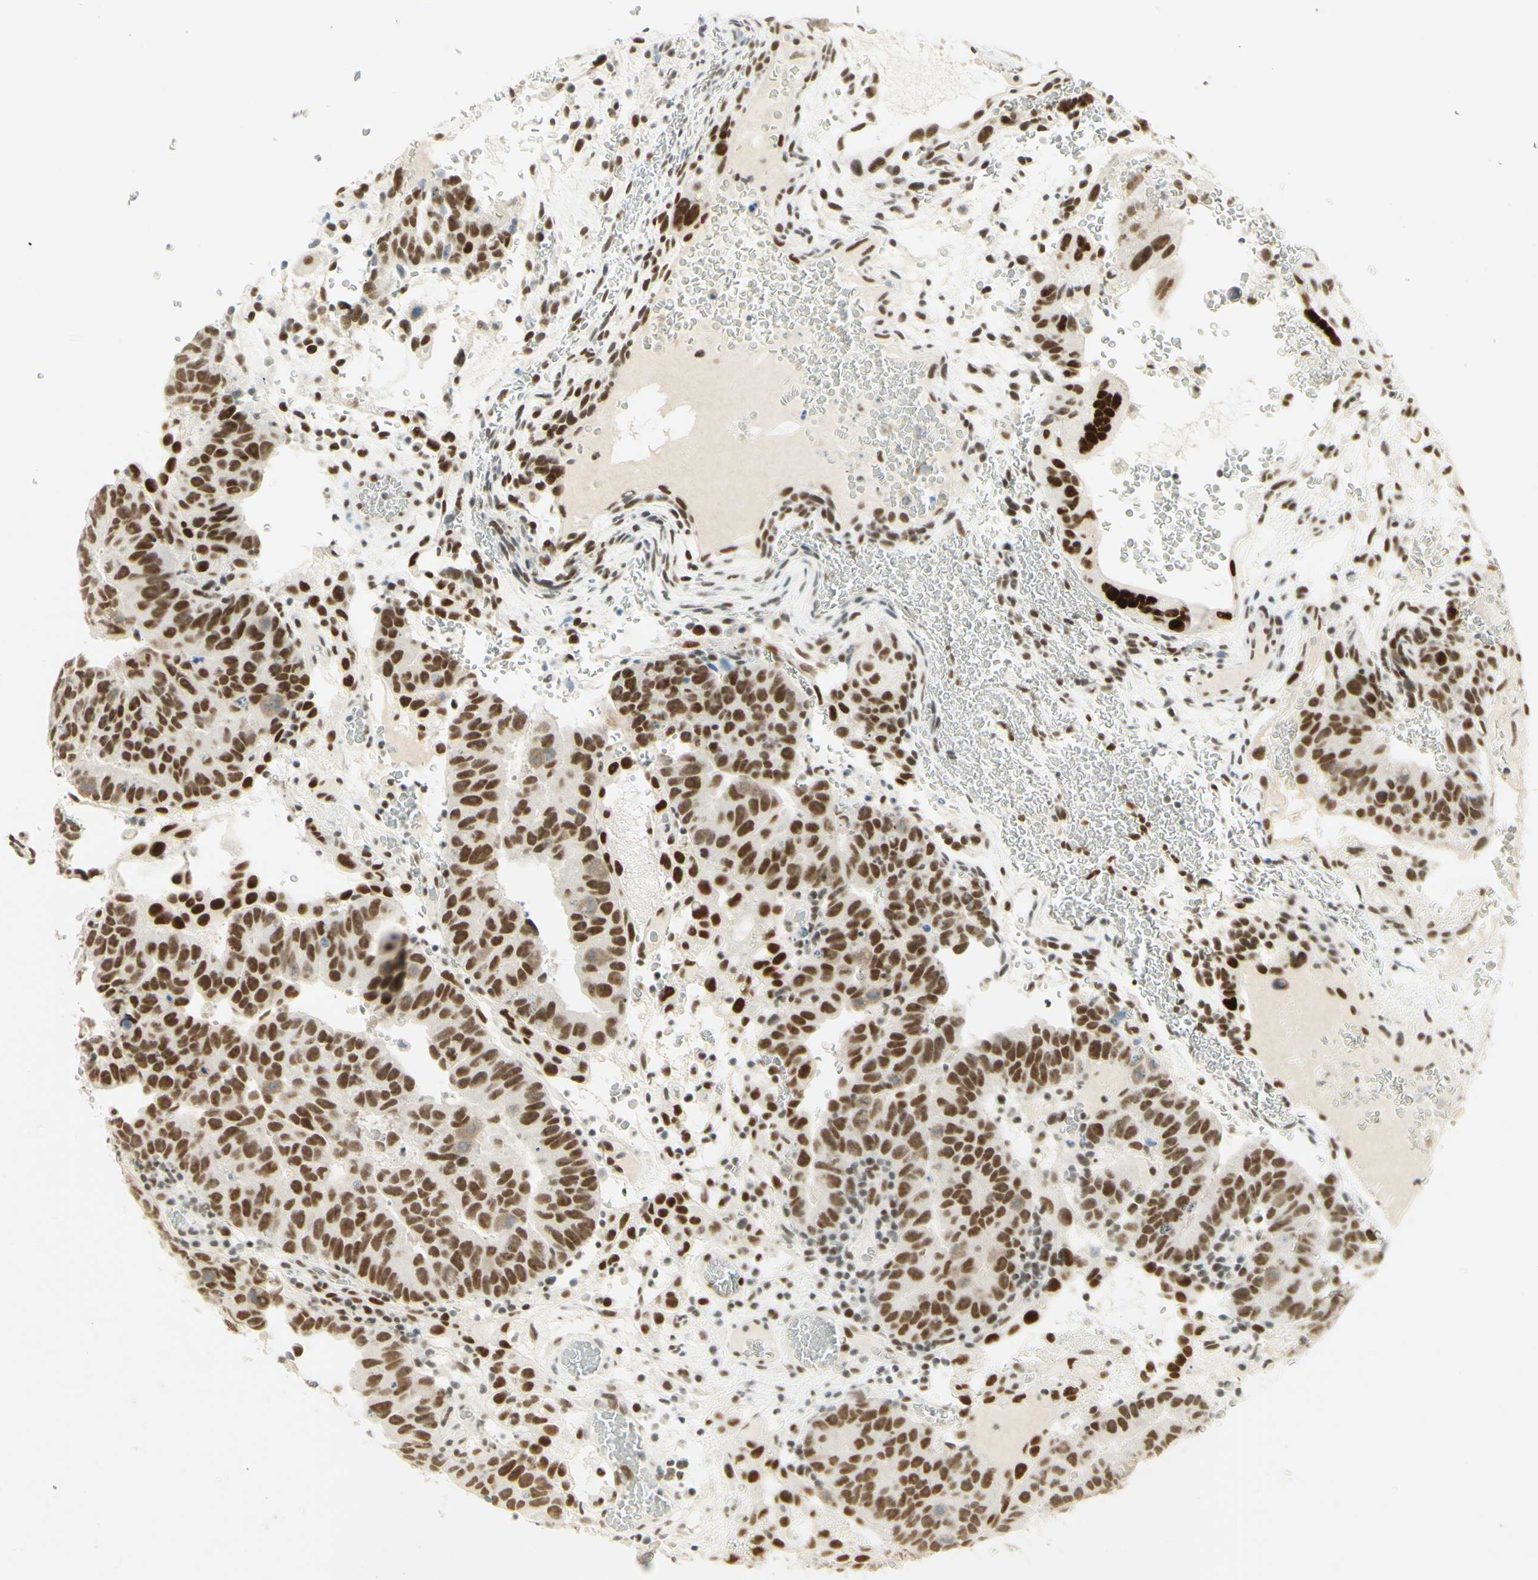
{"staining": {"intensity": "moderate", "quantity": ">75%", "location": "nuclear"}, "tissue": "testis cancer", "cell_type": "Tumor cells", "image_type": "cancer", "snomed": [{"axis": "morphology", "description": "Seminoma, NOS"}, {"axis": "morphology", "description": "Carcinoma, Embryonal, NOS"}, {"axis": "topography", "description": "Testis"}], "caption": "DAB immunohistochemical staining of human testis seminoma shows moderate nuclear protein positivity in approximately >75% of tumor cells.", "gene": "PMS2", "patient": {"sex": "male", "age": 52}}